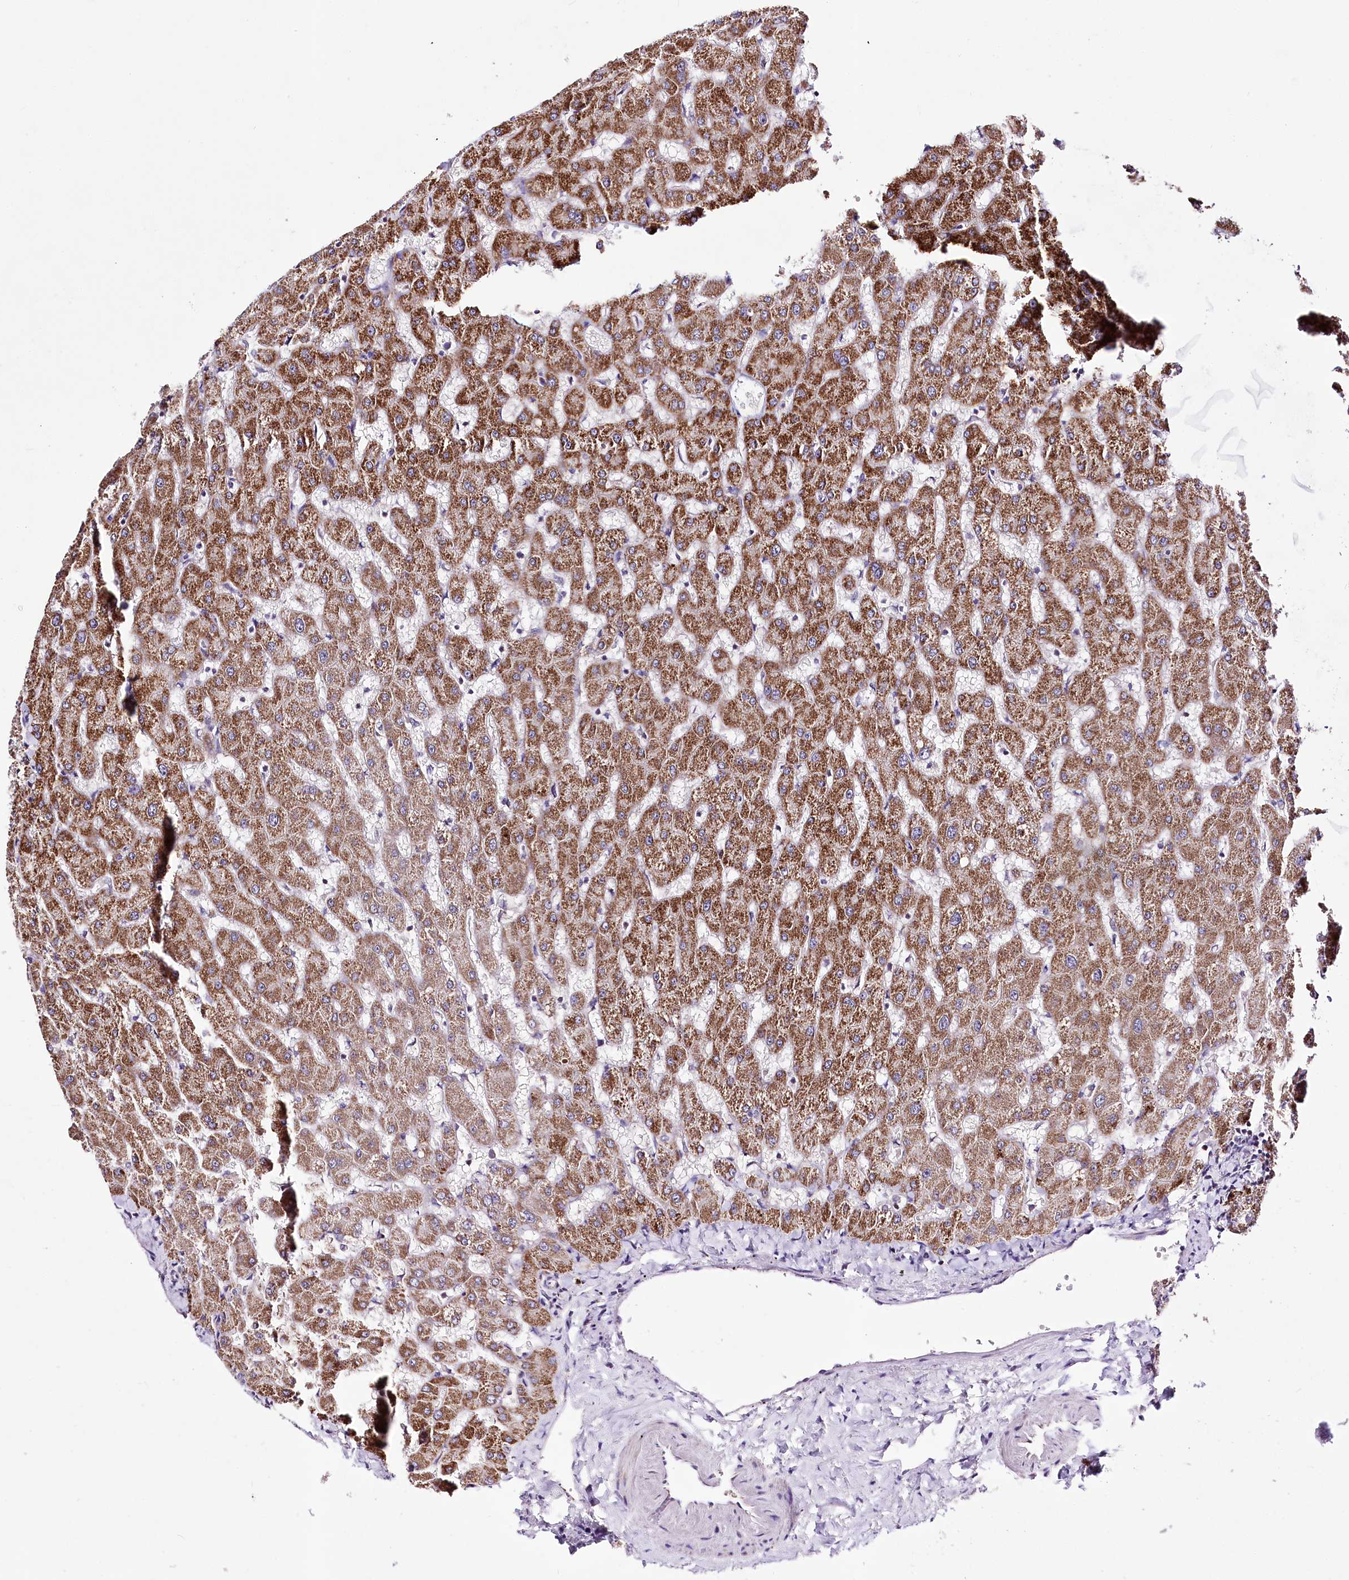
{"staining": {"intensity": "negative", "quantity": "none", "location": "none"}, "tissue": "liver", "cell_type": "Cholangiocytes", "image_type": "normal", "snomed": [{"axis": "morphology", "description": "Normal tissue, NOS"}, {"axis": "topography", "description": "Liver"}], "caption": "A high-resolution photomicrograph shows immunohistochemistry (IHC) staining of normal liver, which demonstrates no significant positivity in cholangiocytes. (DAB IHC with hematoxylin counter stain).", "gene": "ATE1", "patient": {"sex": "female", "age": 63}}